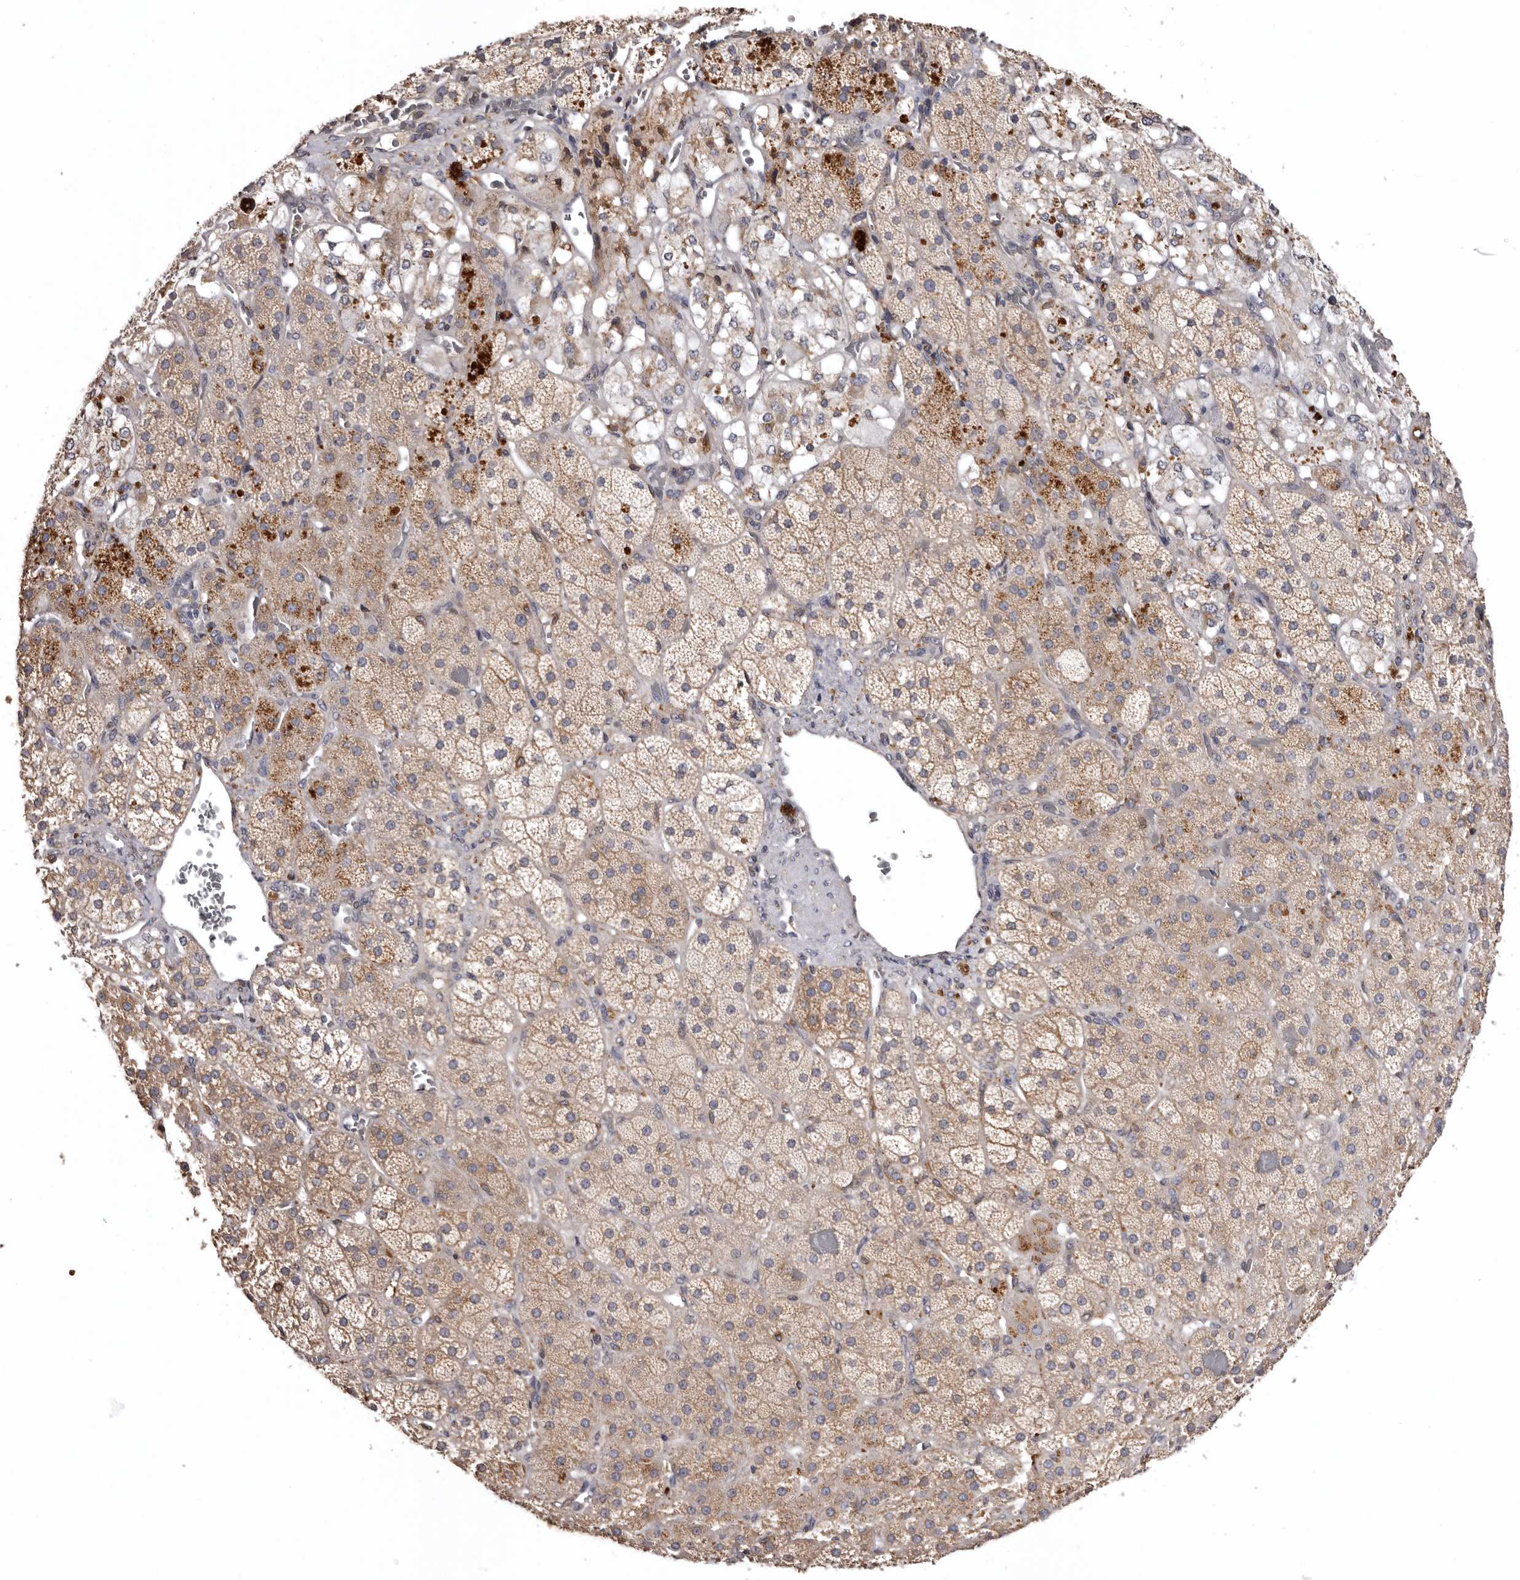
{"staining": {"intensity": "moderate", "quantity": ">75%", "location": "cytoplasmic/membranous"}, "tissue": "adrenal gland", "cell_type": "Glandular cells", "image_type": "normal", "snomed": [{"axis": "morphology", "description": "Normal tissue, NOS"}, {"axis": "topography", "description": "Adrenal gland"}], "caption": "A photomicrograph showing moderate cytoplasmic/membranous expression in approximately >75% of glandular cells in unremarkable adrenal gland, as visualized by brown immunohistochemical staining.", "gene": "INKA2", "patient": {"sex": "male", "age": 57}}